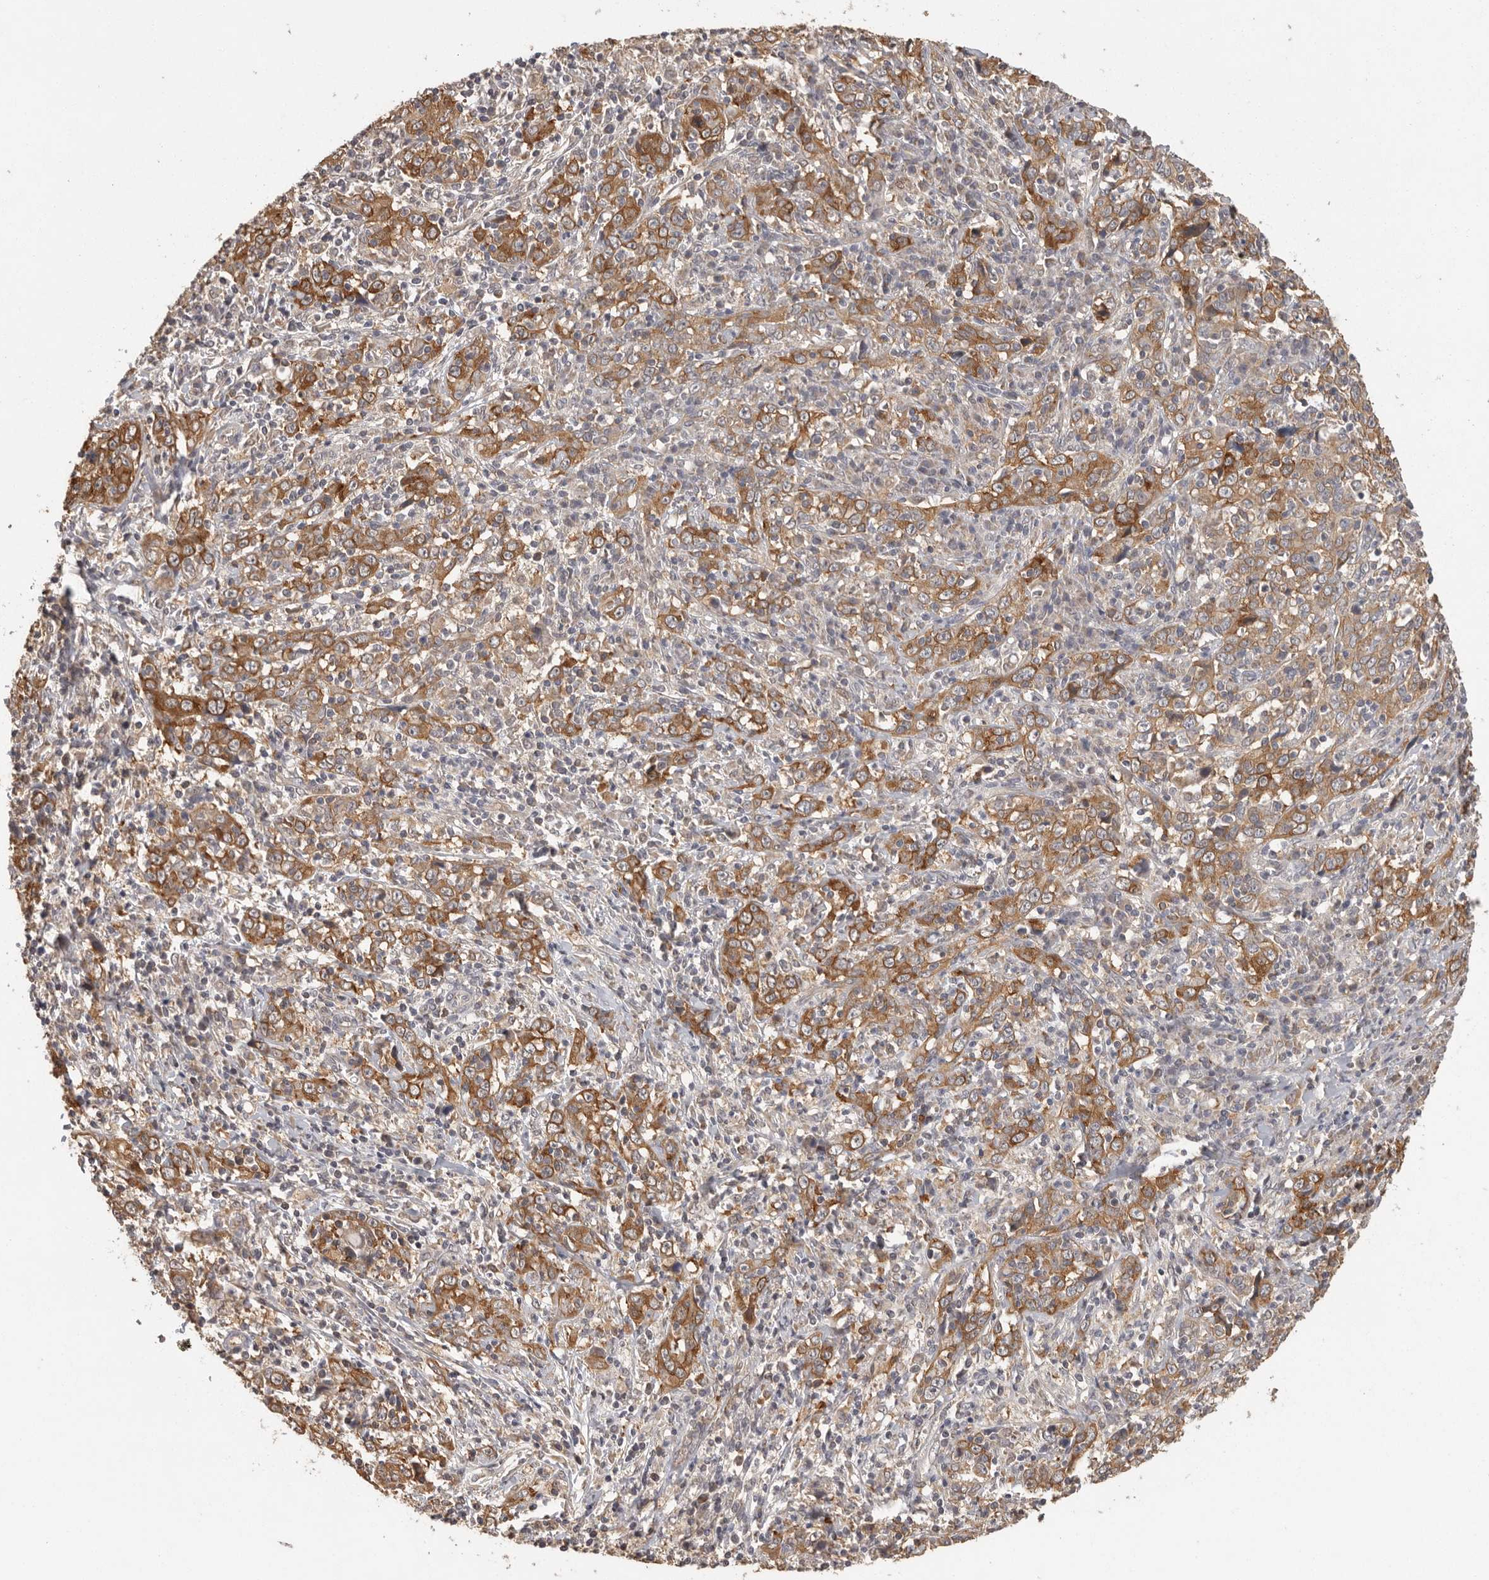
{"staining": {"intensity": "moderate", "quantity": ">75%", "location": "cytoplasmic/membranous"}, "tissue": "cervical cancer", "cell_type": "Tumor cells", "image_type": "cancer", "snomed": [{"axis": "morphology", "description": "Squamous cell carcinoma, NOS"}, {"axis": "topography", "description": "Cervix"}], "caption": "Tumor cells show moderate cytoplasmic/membranous staining in approximately >75% of cells in squamous cell carcinoma (cervical).", "gene": "BAIAP2", "patient": {"sex": "female", "age": 46}}